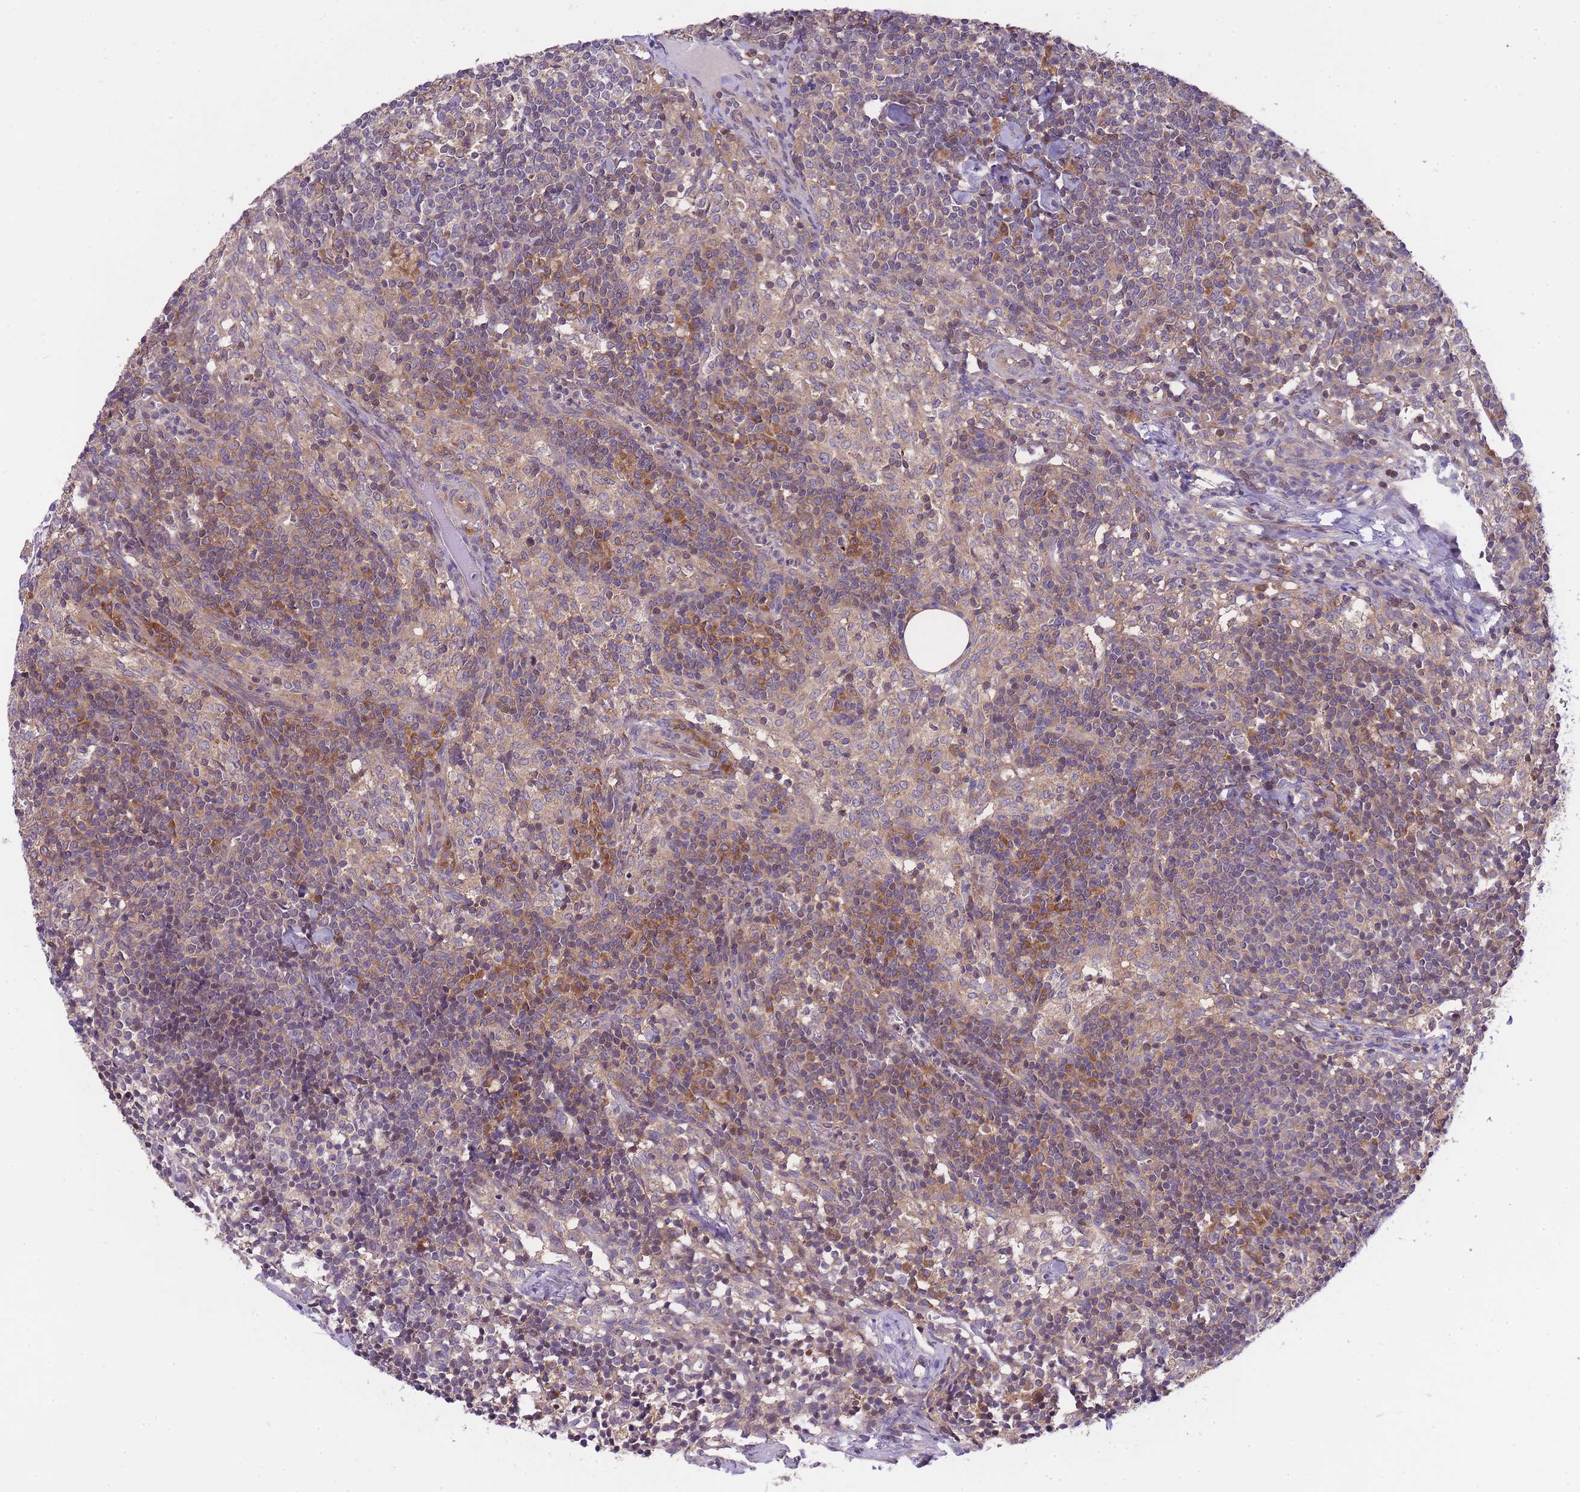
{"staining": {"intensity": "moderate", "quantity": ">75%", "location": "cytoplasmic/membranous"}, "tissue": "lymph node", "cell_type": "Germinal center cells", "image_type": "normal", "snomed": [{"axis": "morphology", "description": "Normal tissue, NOS"}, {"axis": "topography", "description": "Lymph node"}], "caption": "The image demonstrates immunohistochemical staining of normal lymph node. There is moderate cytoplasmic/membranous staining is identified in about >75% of germinal center cells.", "gene": "EIF2B2", "patient": {"sex": "female", "age": 30}}